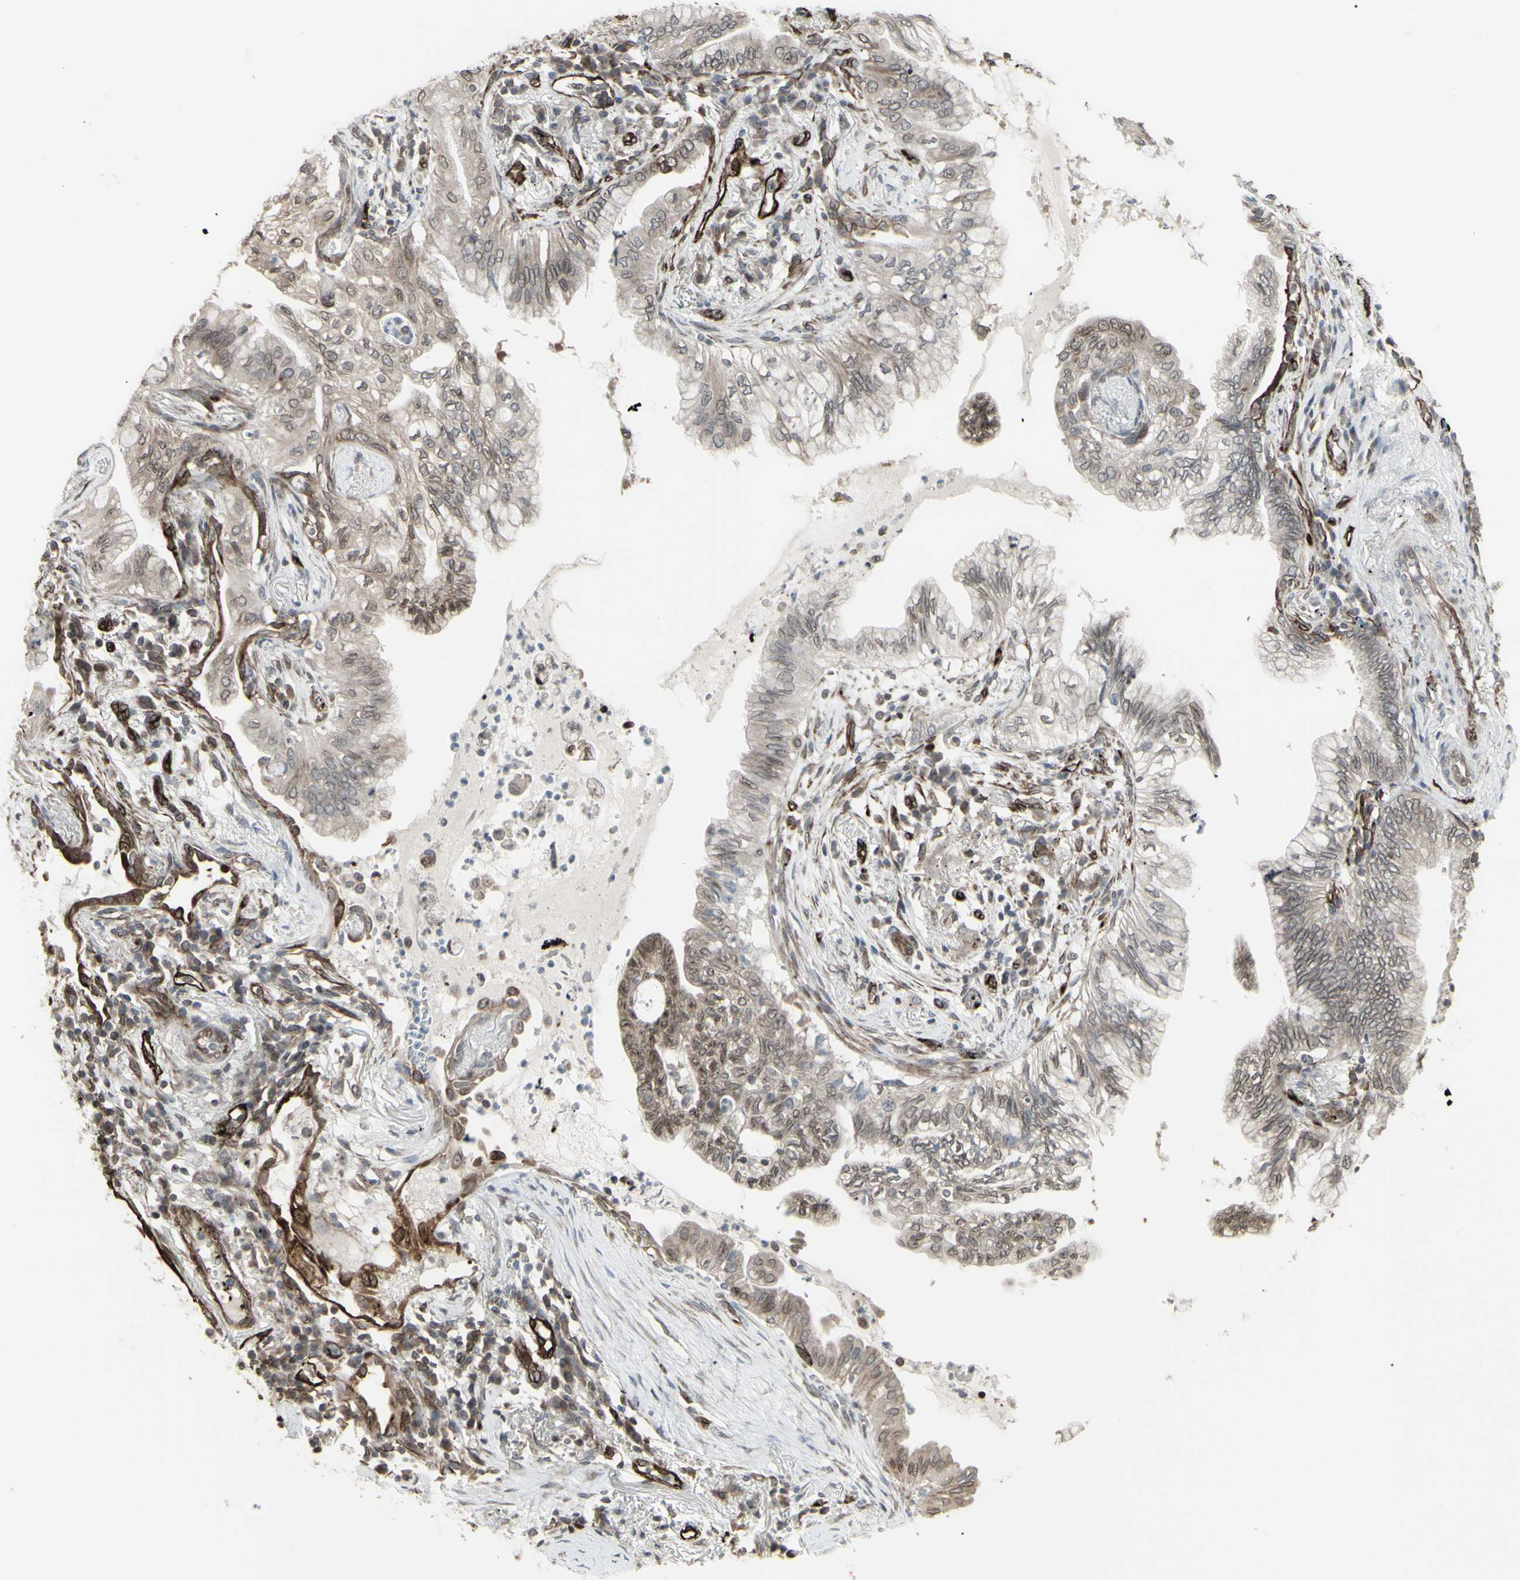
{"staining": {"intensity": "weak", "quantity": ">75%", "location": "cytoplasmic/membranous,nuclear"}, "tissue": "lung cancer", "cell_type": "Tumor cells", "image_type": "cancer", "snomed": [{"axis": "morphology", "description": "Adenocarcinoma, NOS"}, {"axis": "topography", "description": "Lung"}], "caption": "Lung cancer (adenocarcinoma) stained for a protein shows weak cytoplasmic/membranous and nuclear positivity in tumor cells. (DAB IHC, brown staining for protein, blue staining for nuclei).", "gene": "DTX3L", "patient": {"sex": "female", "age": 70}}